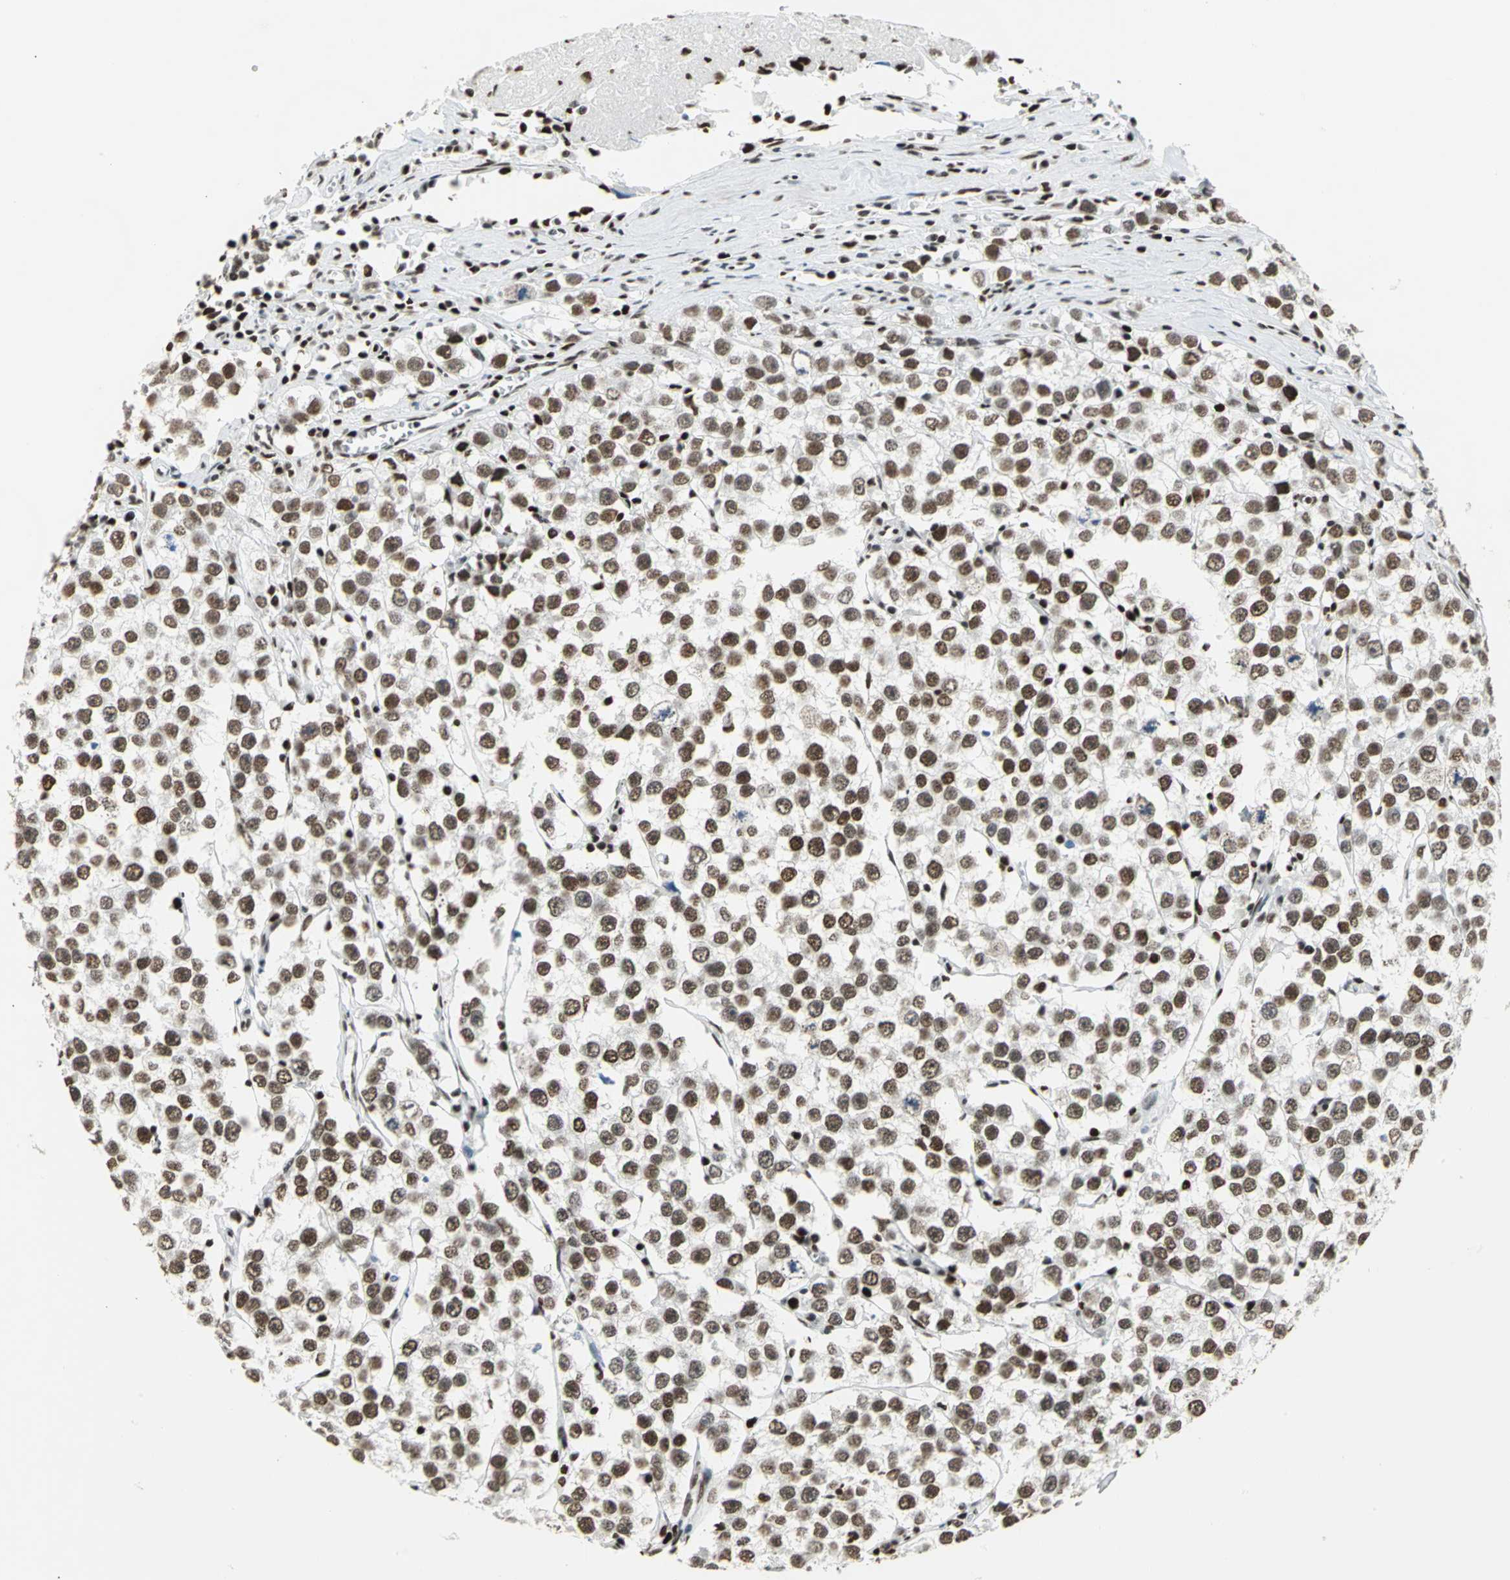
{"staining": {"intensity": "strong", "quantity": ">75%", "location": "nuclear"}, "tissue": "testis cancer", "cell_type": "Tumor cells", "image_type": "cancer", "snomed": [{"axis": "morphology", "description": "Seminoma, NOS"}, {"axis": "morphology", "description": "Carcinoma, Embryonal, NOS"}, {"axis": "topography", "description": "Testis"}], "caption": "The photomicrograph shows immunohistochemical staining of embryonal carcinoma (testis). There is strong nuclear positivity is present in about >75% of tumor cells.", "gene": "HNRNPD", "patient": {"sex": "male", "age": 52}}